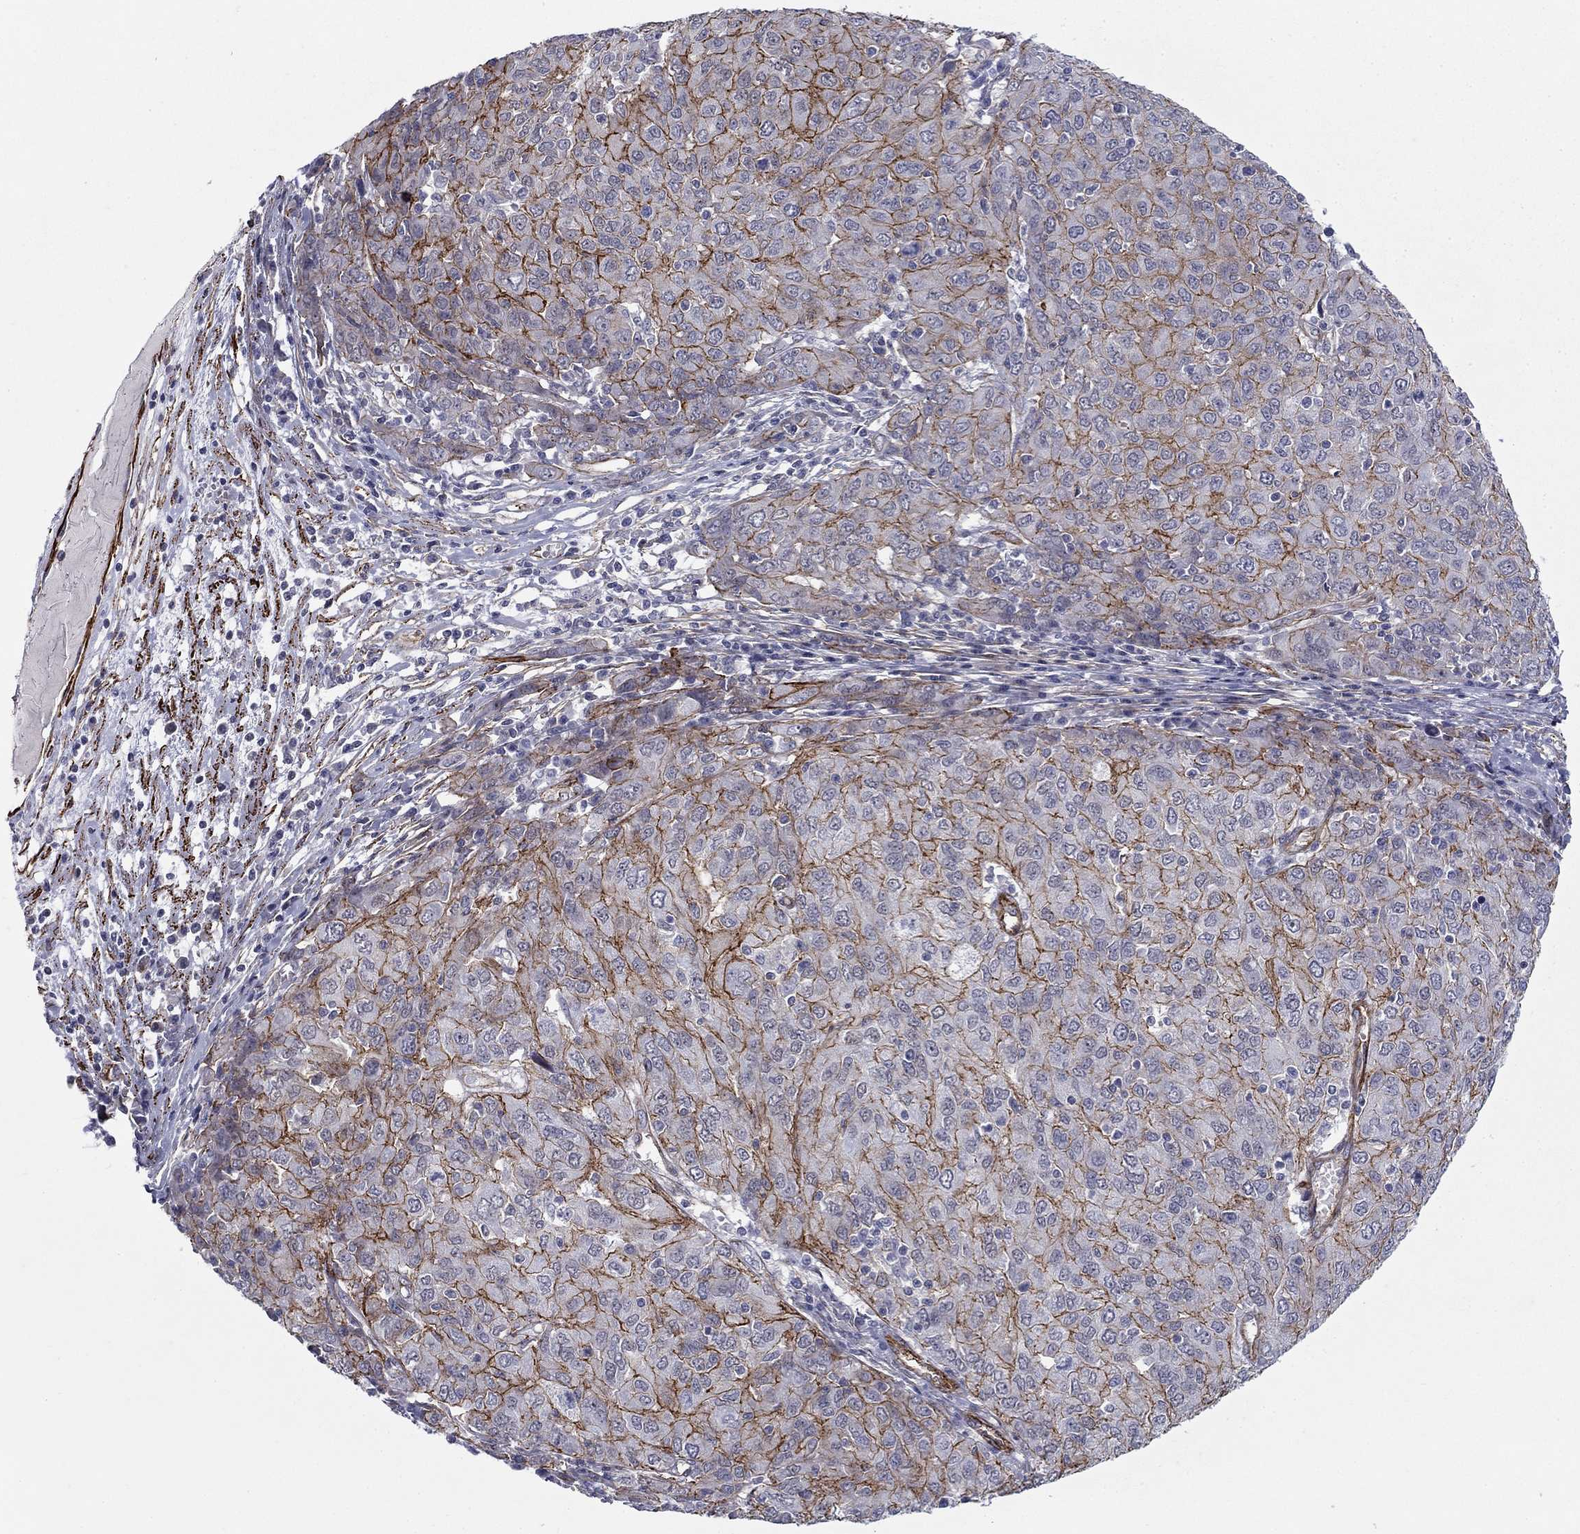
{"staining": {"intensity": "strong", "quantity": "25%-75%", "location": "cytoplasmic/membranous"}, "tissue": "ovarian cancer", "cell_type": "Tumor cells", "image_type": "cancer", "snomed": [{"axis": "morphology", "description": "Carcinoma, endometroid"}, {"axis": "topography", "description": "Ovary"}], "caption": "DAB (3,3'-diaminobenzidine) immunohistochemical staining of endometroid carcinoma (ovarian) reveals strong cytoplasmic/membranous protein positivity in approximately 25%-75% of tumor cells. The protein is stained brown, and the nuclei are stained in blue (DAB IHC with brightfield microscopy, high magnification).", "gene": "KRBA1", "patient": {"sex": "female", "age": 50}}